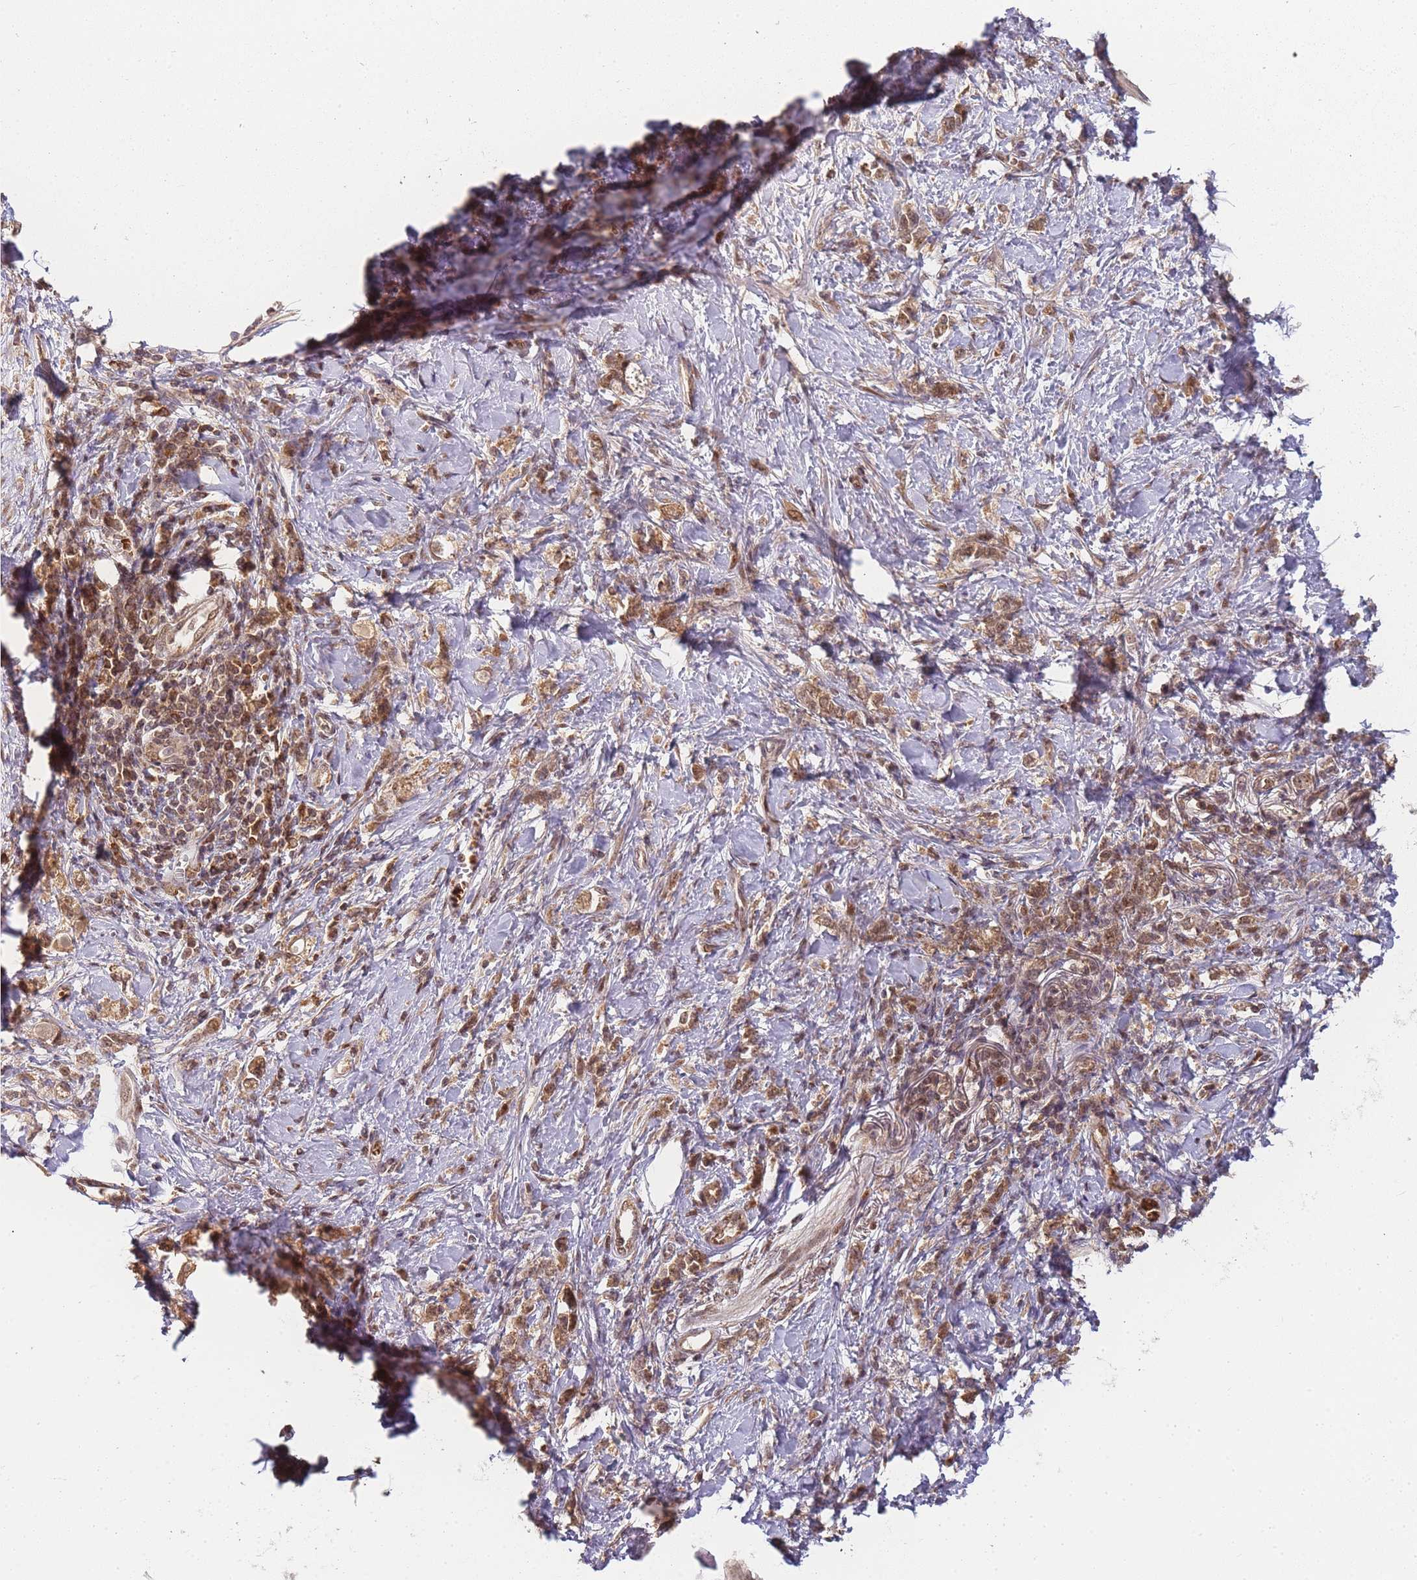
{"staining": {"intensity": "moderate", "quantity": ">75%", "location": "cytoplasmic/membranous,nuclear"}, "tissue": "stomach cancer", "cell_type": "Tumor cells", "image_type": "cancer", "snomed": [{"axis": "morphology", "description": "Adenocarcinoma, NOS"}, {"axis": "topography", "description": "Stomach"}], "caption": "A high-resolution image shows immunohistochemistry staining of adenocarcinoma (stomach), which displays moderate cytoplasmic/membranous and nuclear positivity in approximately >75% of tumor cells.", "gene": "ZNF497", "patient": {"sex": "female", "age": 76}}